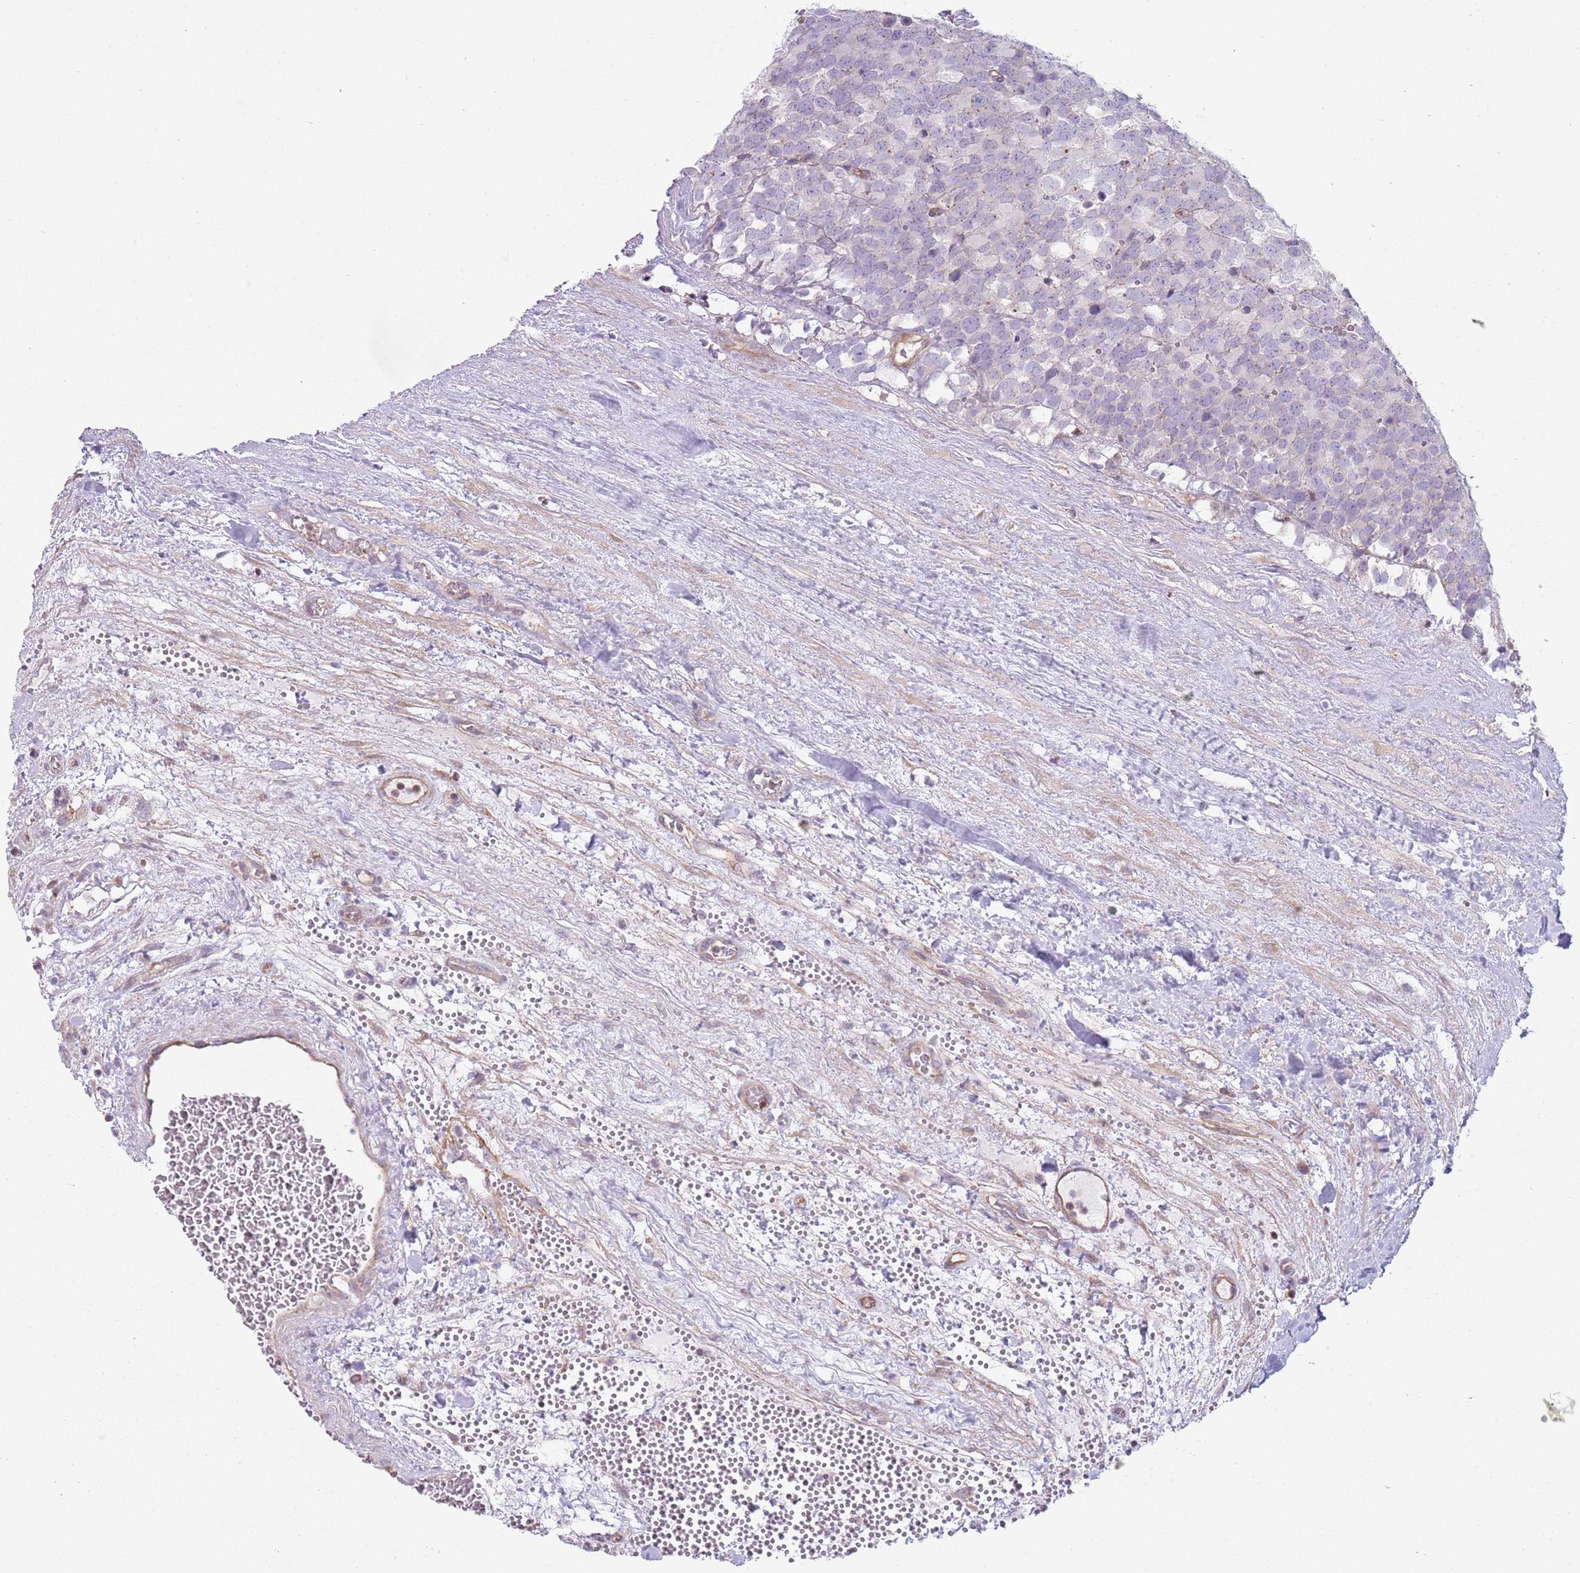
{"staining": {"intensity": "negative", "quantity": "none", "location": "none"}, "tissue": "testis cancer", "cell_type": "Tumor cells", "image_type": "cancer", "snomed": [{"axis": "morphology", "description": "Seminoma, NOS"}, {"axis": "topography", "description": "Testis"}], "caption": "DAB immunohistochemical staining of testis cancer displays no significant staining in tumor cells. (Stains: DAB (3,3'-diaminobenzidine) immunohistochemistry (IHC) with hematoxylin counter stain, Microscopy: brightfield microscopy at high magnification).", "gene": "GNAI3", "patient": {"sex": "male", "age": 71}}